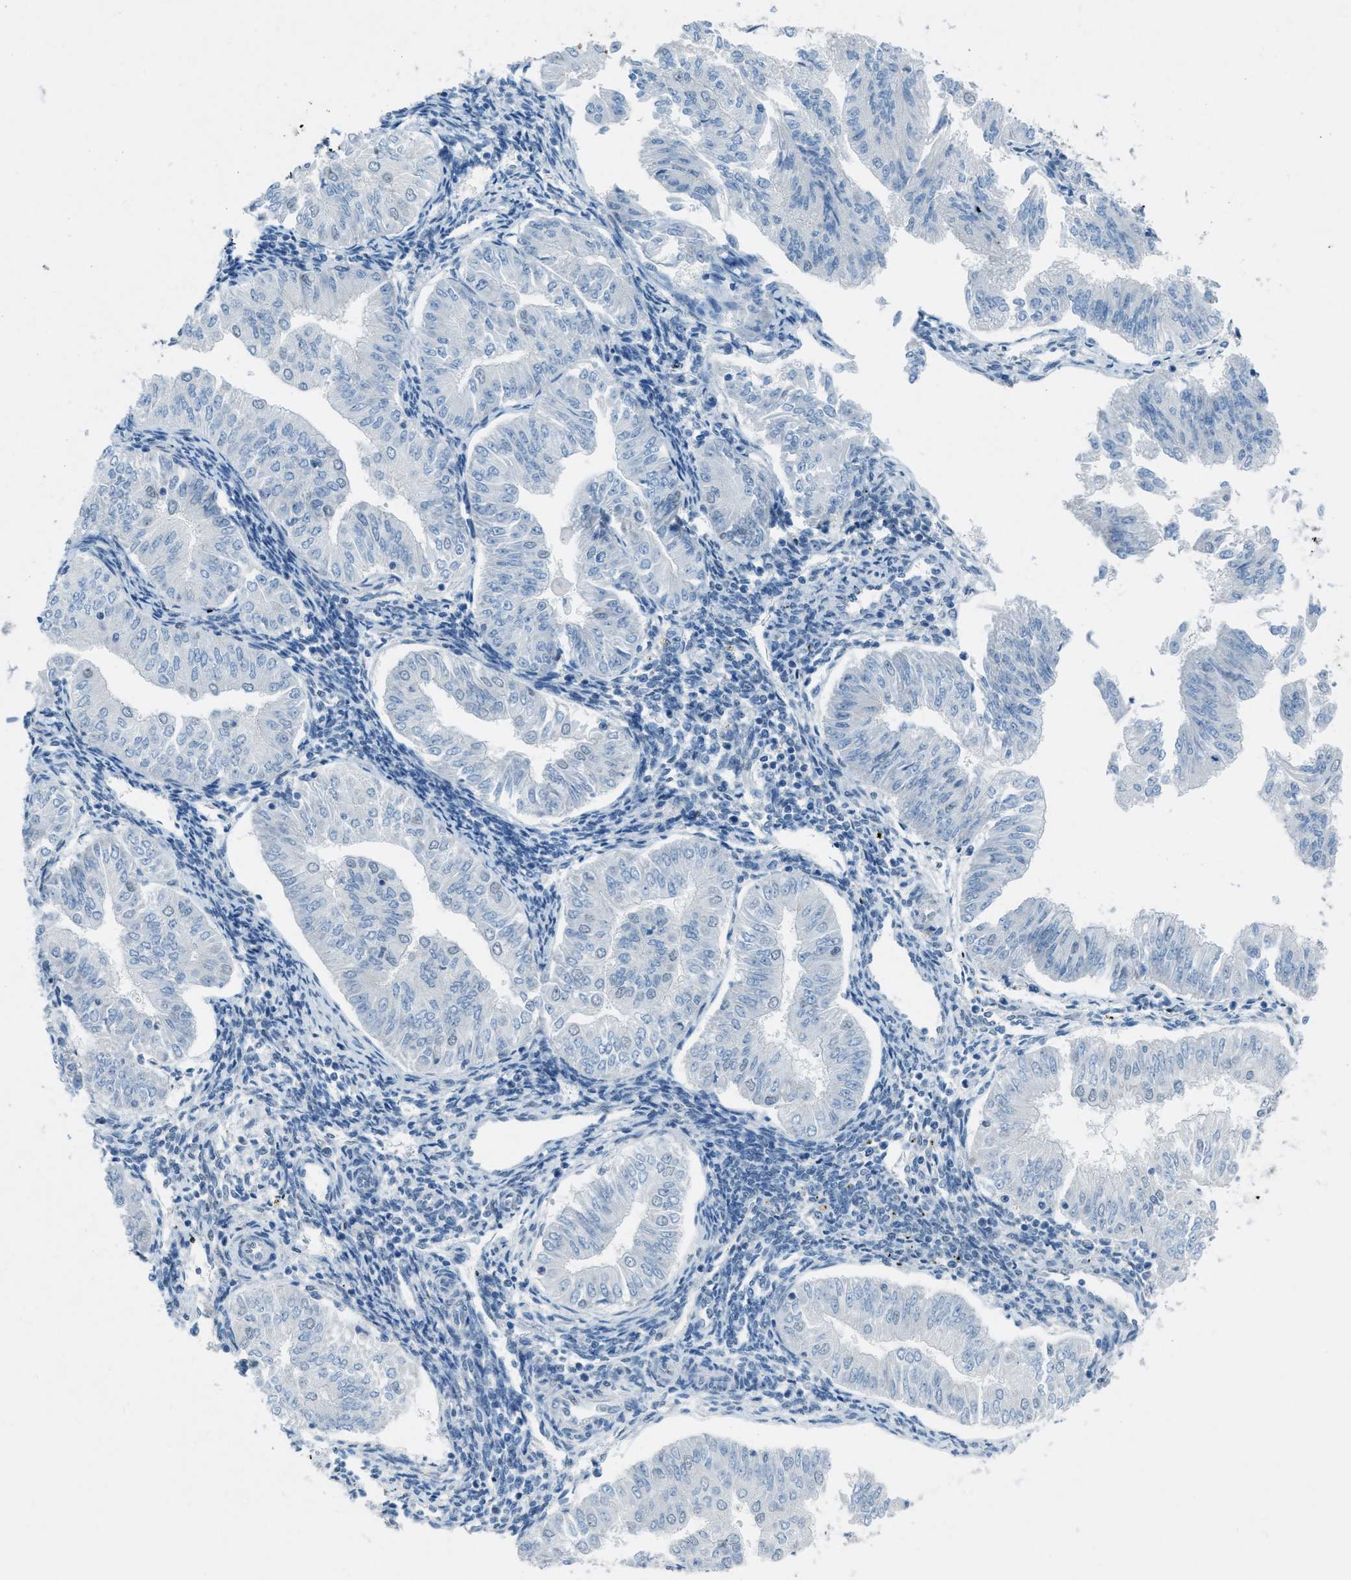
{"staining": {"intensity": "negative", "quantity": "none", "location": "none"}, "tissue": "endometrial cancer", "cell_type": "Tumor cells", "image_type": "cancer", "snomed": [{"axis": "morphology", "description": "Normal tissue, NOS"}, {"axis": "morphology", "description": "Adenocarcinoma, NOS"}, {"axis": "topography", "description": "Endometrium"}], "caption": "A photomicrograph of adenocarcinoma (endometrial) stained for a protein reveals no brown staining in tumor cells.", "gene": "TTC13", "patient": {"sex": "female", "age": 53}}